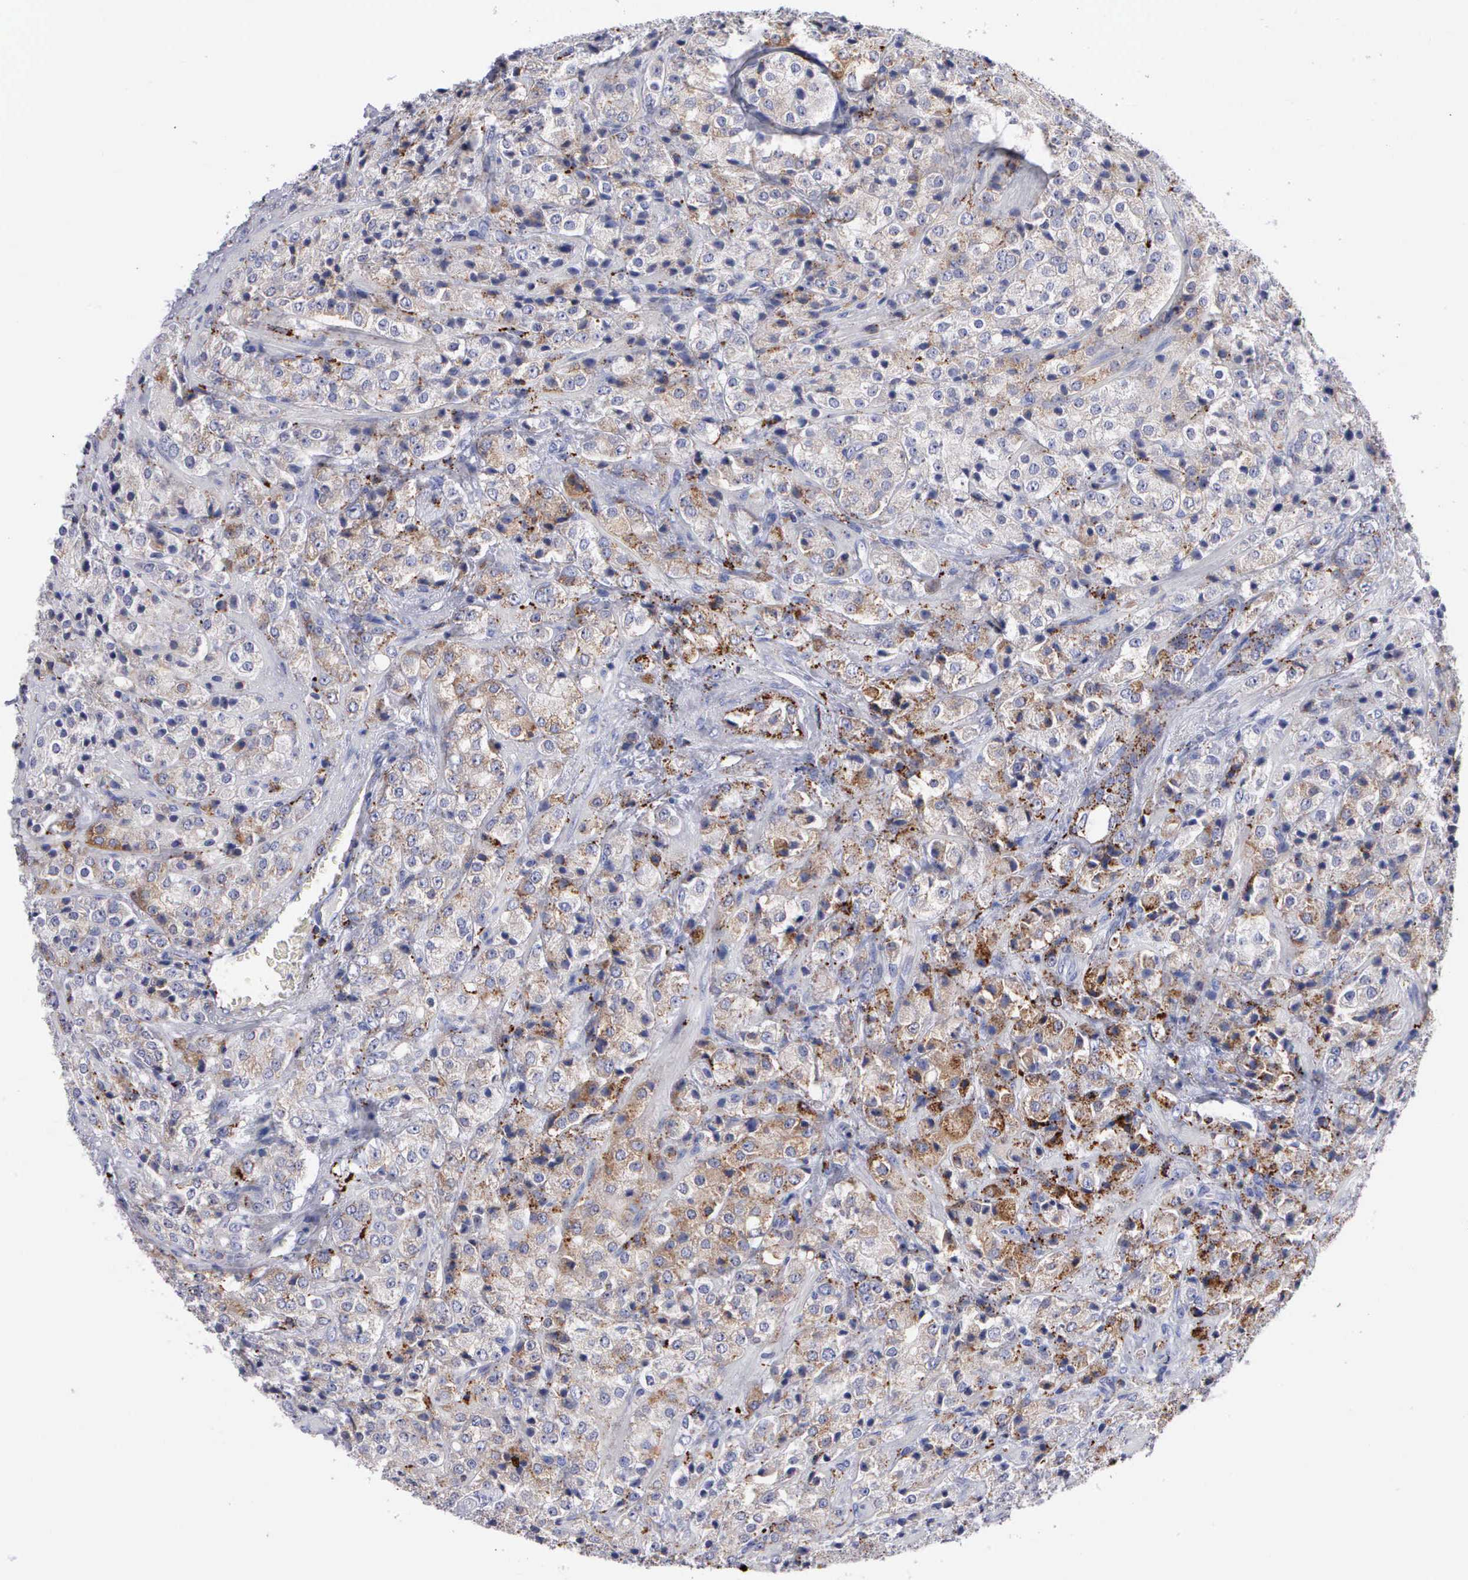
{"staining": {"intensity": "moderate", "quantity": ">75%", "location": "cytoplasmic/membranous"}, "tissue": "prostate cancer", "cell_type": "Tumor cells", "image_type": "cancer", "snomed": [{"axis": "morphology", "description": "Adenocarcinoma, Medium grade"}, {"axis": "topography", "description": "Prostate"}], "caption": "Prostate cancer stained with a protein marker displays moderate staining in tumor cells.", "gene": "CTSH", "patient": {"sex": "male", "age": 70}}